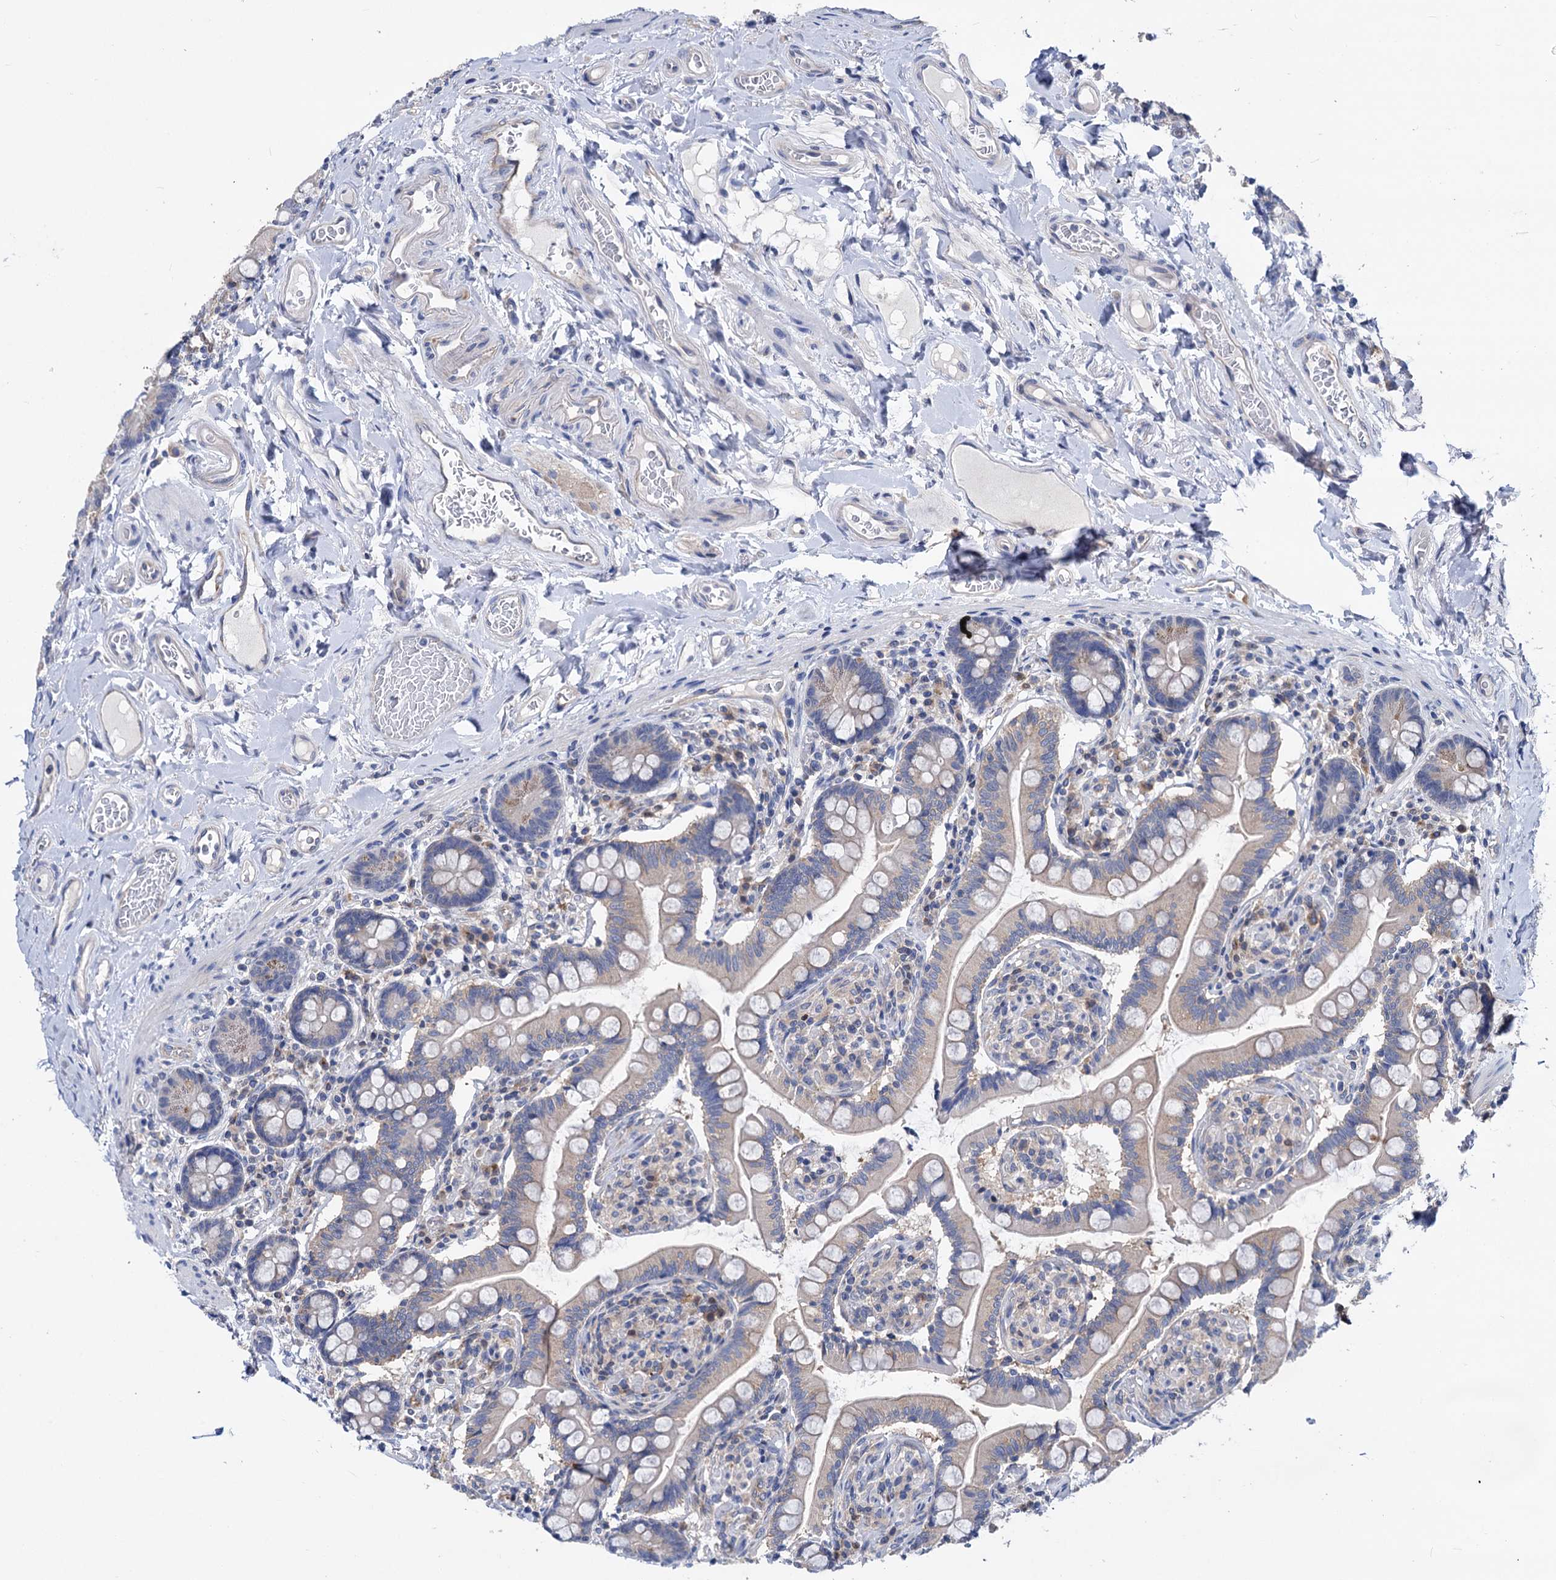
{"staining": {"intensity": "negative", "quantity": "none", "location": "none"}, "tissue": "small intestine", "cell_type": "Glandular cells", "image_type": "normal", "snomed": [{"axis": "morphology", "description": "Normal tissue, NOS"}, {"axis": "topography", "description": "Small intestine"}], "caption": "Glandular cells show no significant positivity in unremarkable small intestine.", "gene": "ZNRD2", "patient": {"sex": "female", "age": 64}}